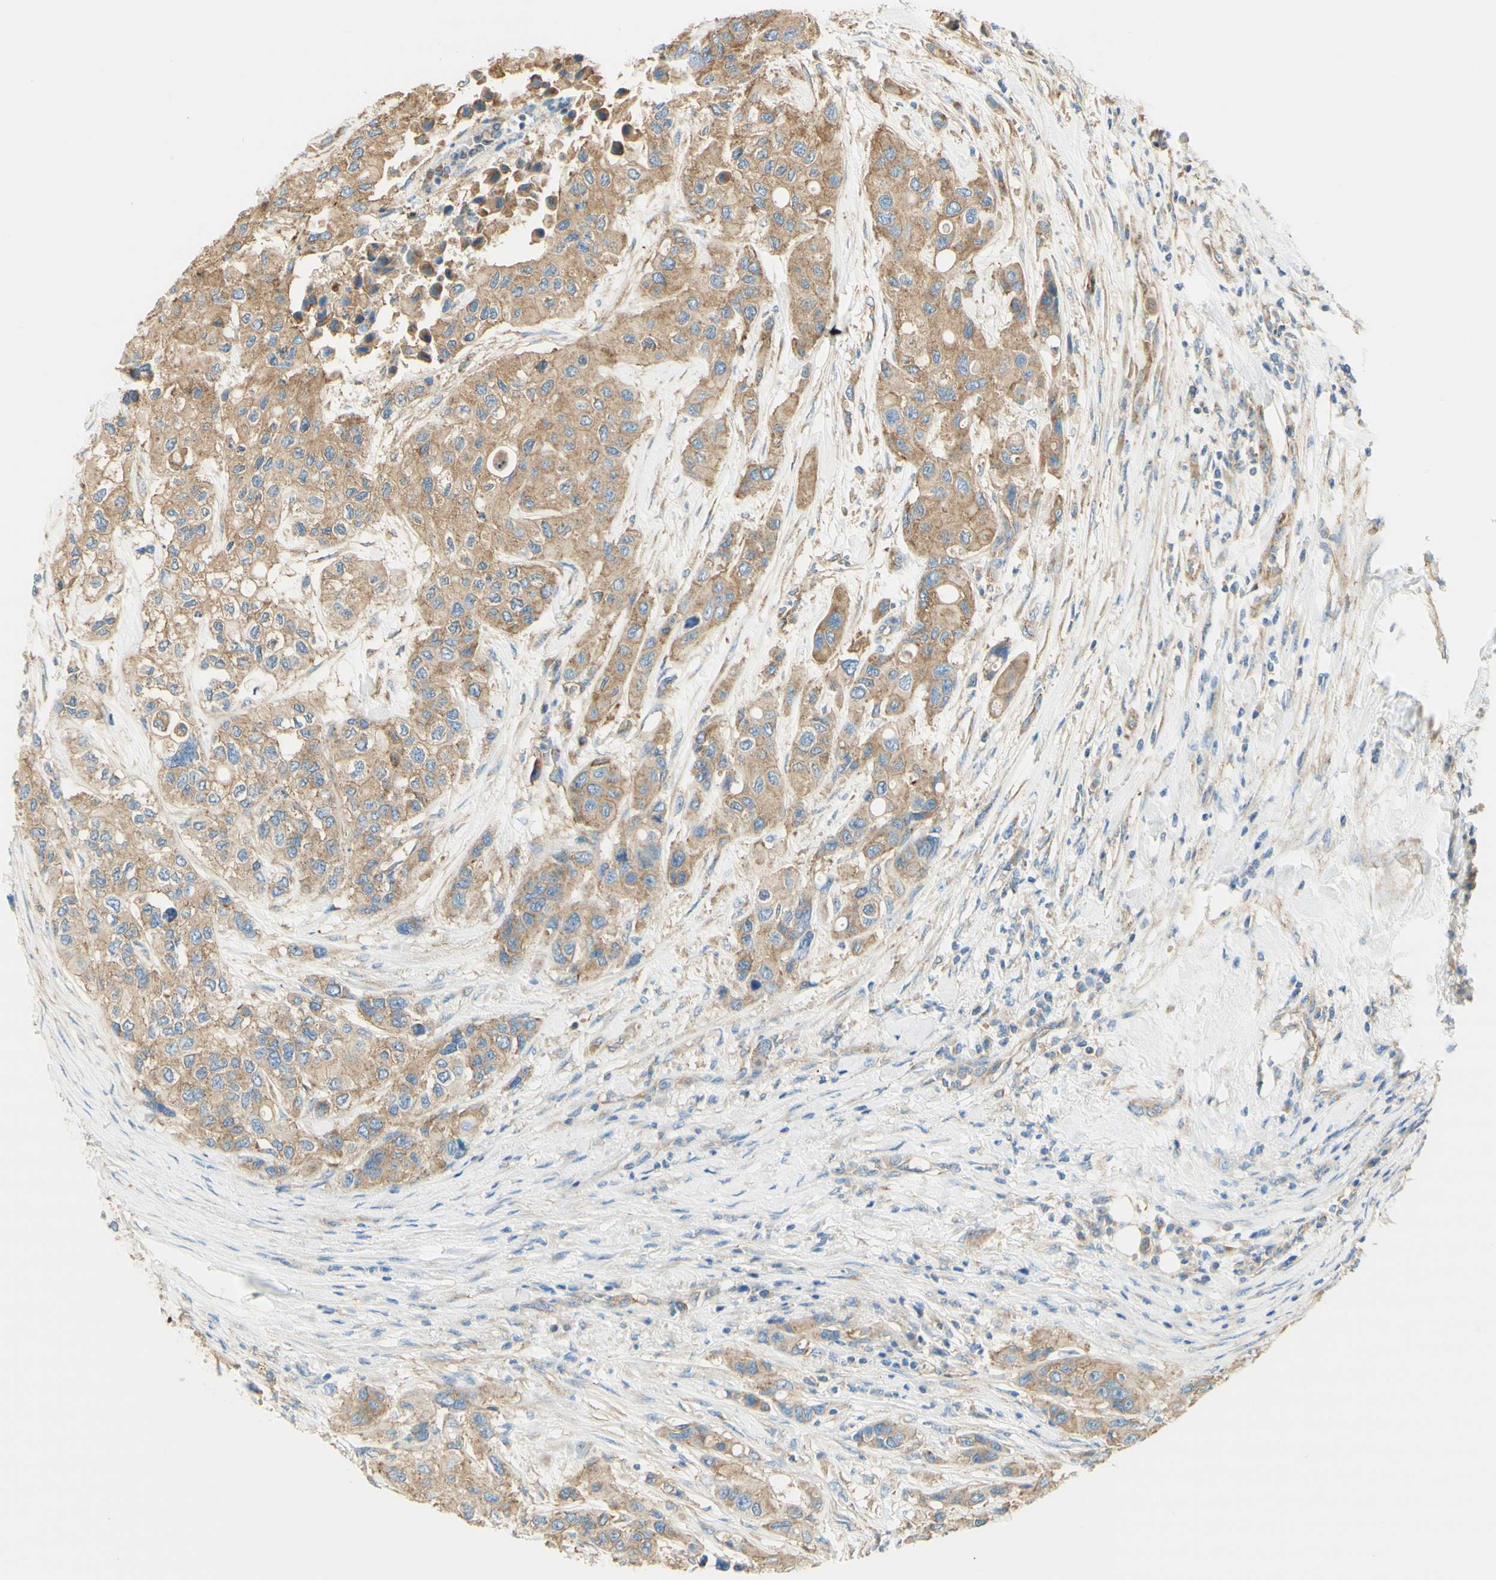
{"staining": {"intensity": "moderate", "quantity": "25%-75%", "location": "cytoplasmic/membranous"}, "tissue": "urothelial cancer", "cell_type": "Tumor cells", "image_type": "cancer", "snomed": [{"axis": "morphology", "description": "Urothelial carcinoma, High grade"}, {"axis": "topography", "description": "Urinary bladder"}], "caption": "IHC (DAB (3,3'-diaminobenzidine)) staining of human urothelial cancer exhibits moderate cytoplasmic/membranous protein staining in approximately 25%-75% of tumor cells.", "gene": "CLTC", "patient": {"sex": "female", "age": 56}}